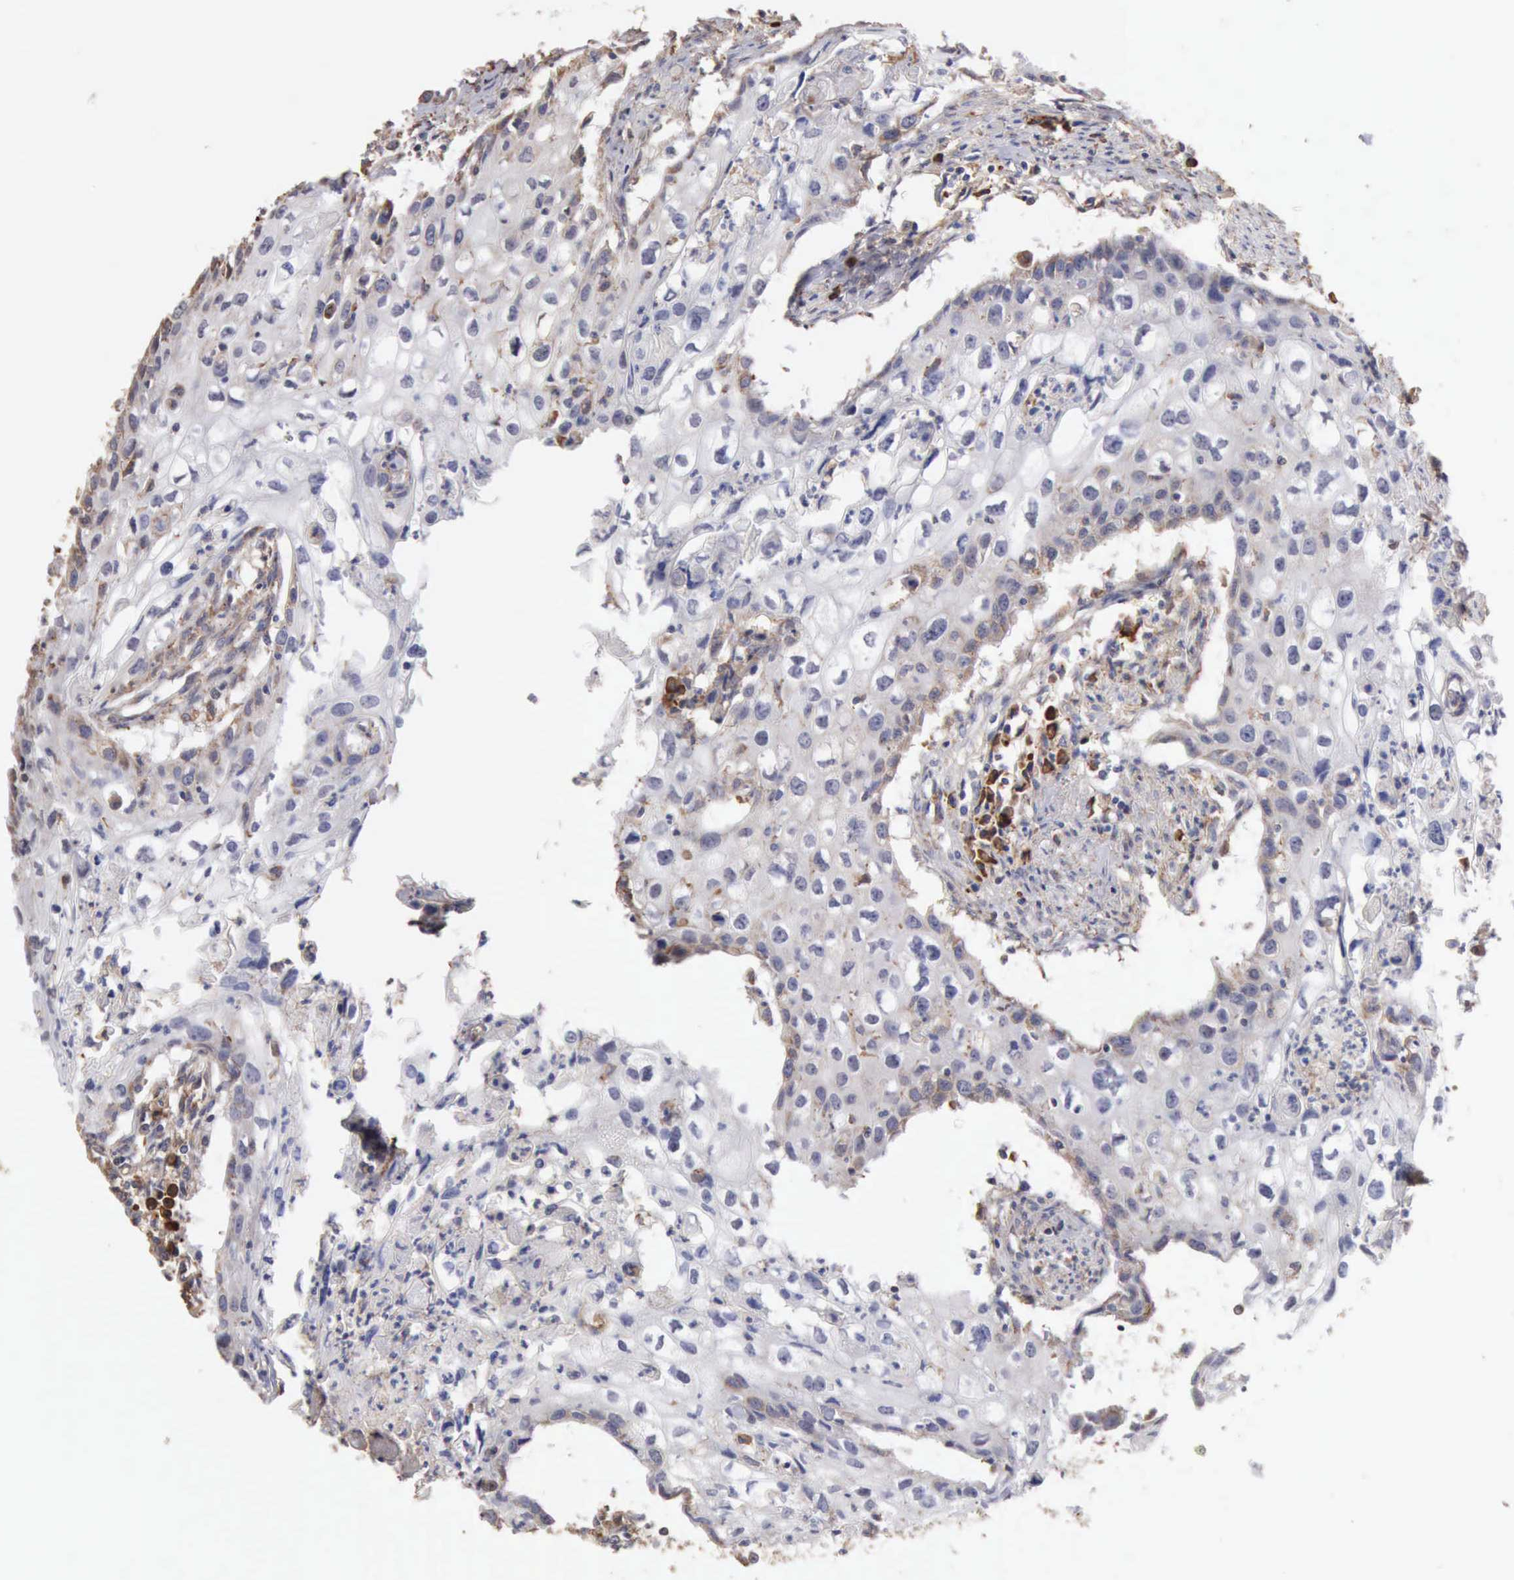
{"staining": {"intensity": "negative", "quantity": "none", "location": "none"}, "tissue": "urothelial cancer", "cell_type": "Tumor cells", "image_type": "cancer", "snomed": [{"axis": "morphology", "description": "Urothelial carcinoma, High grade"}, {"axis": "topography", "description": "Urinary bladder"}], "caption": "This is a histopathology image of IHC staining of high-grade urothelial carcinoma, which shows no expression in tumor cells.", "gene": "GPR101", "patient": {"sex": "male", "age": 54}}